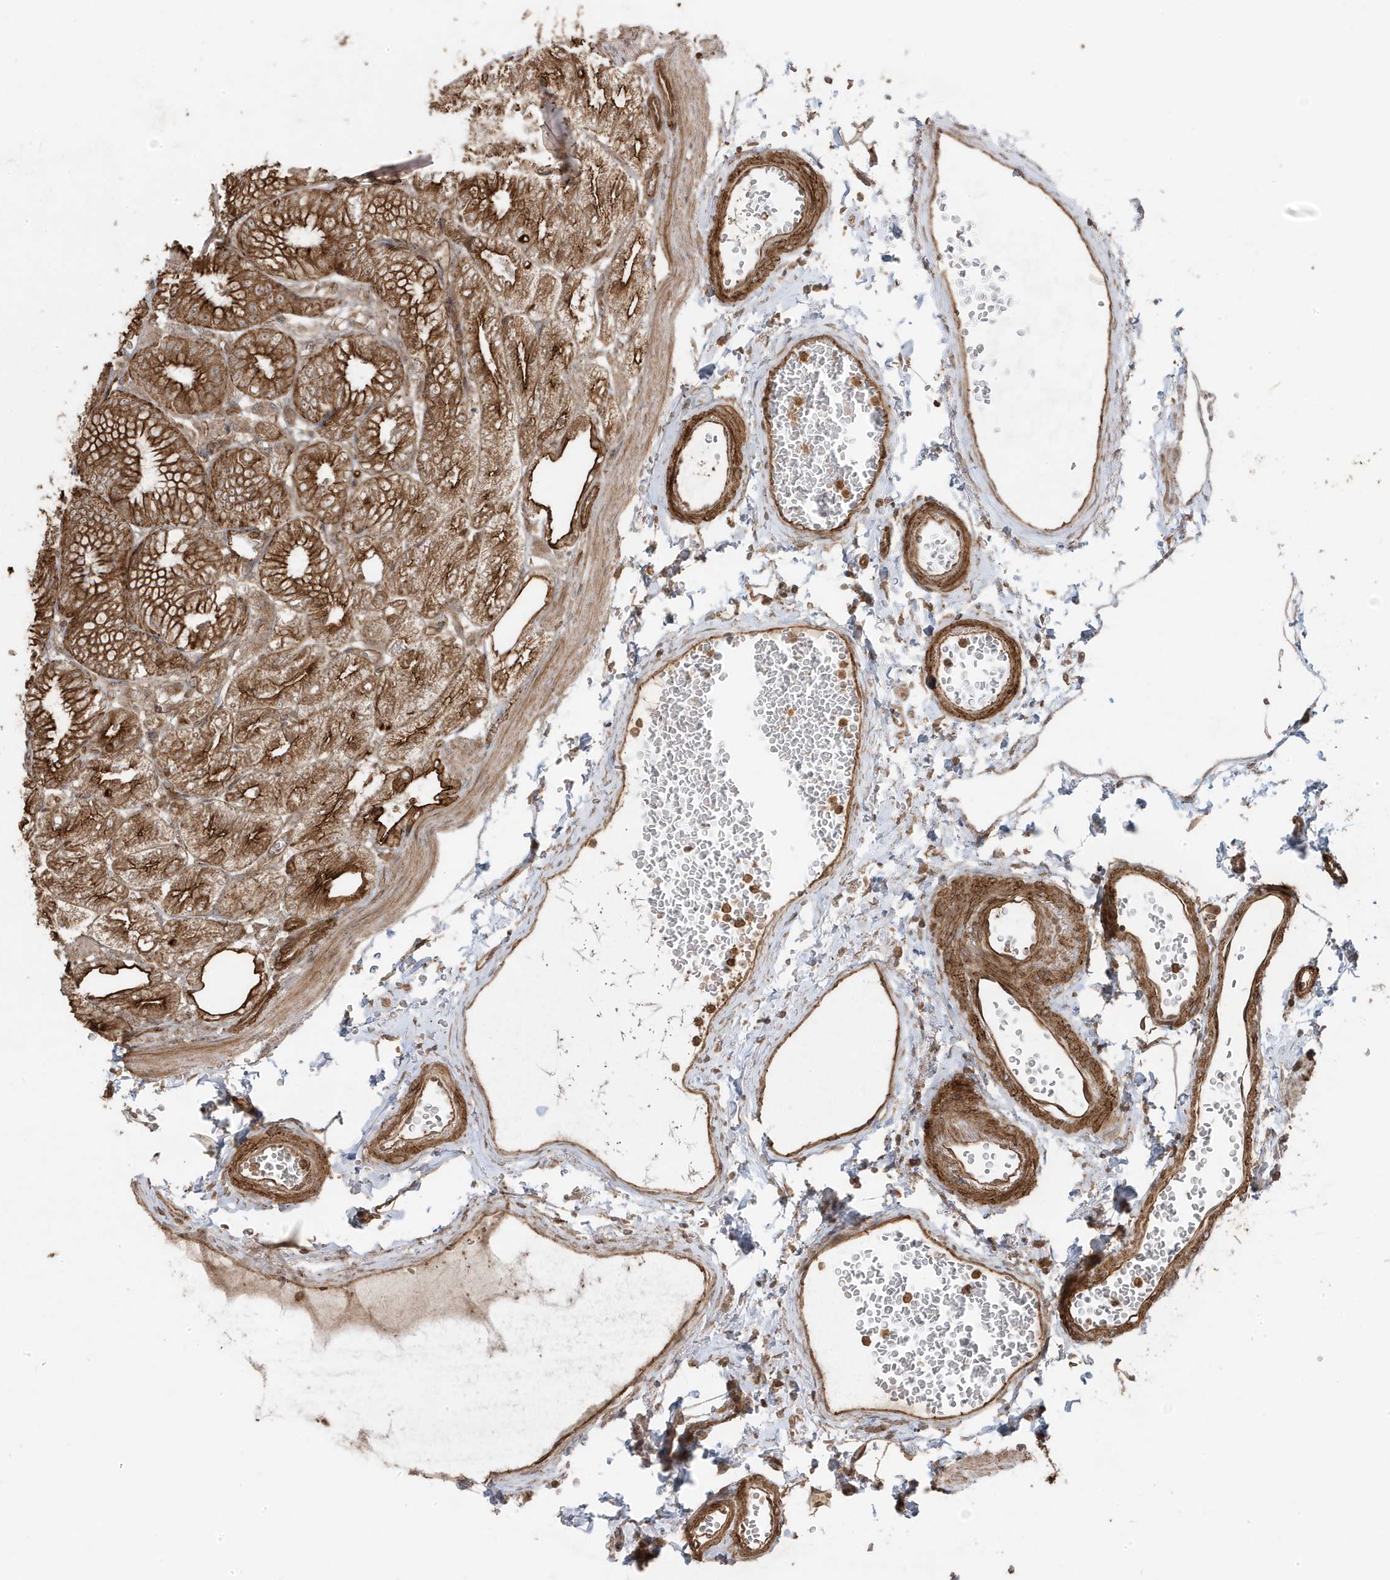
{"staining": {"intensity": "strong", "quantity": ">75%", "location": "cytoplasmic/membranous"}, "tissue": "stomach", "cell_type": "Glandular cells", "image_type": "normal", "snomed": [{"axis": "morphology", "description": "Normal tissue, NOS"}, {"axis": "topography", "description": "Stomach, lower"}], "caption": "A brown stain labels strong cytoplasmic/membranous staining of a protein in glandular cells of benign human stomach.", "gene": "ASAP1", "patient": {"sex": "male", "age": 71}}